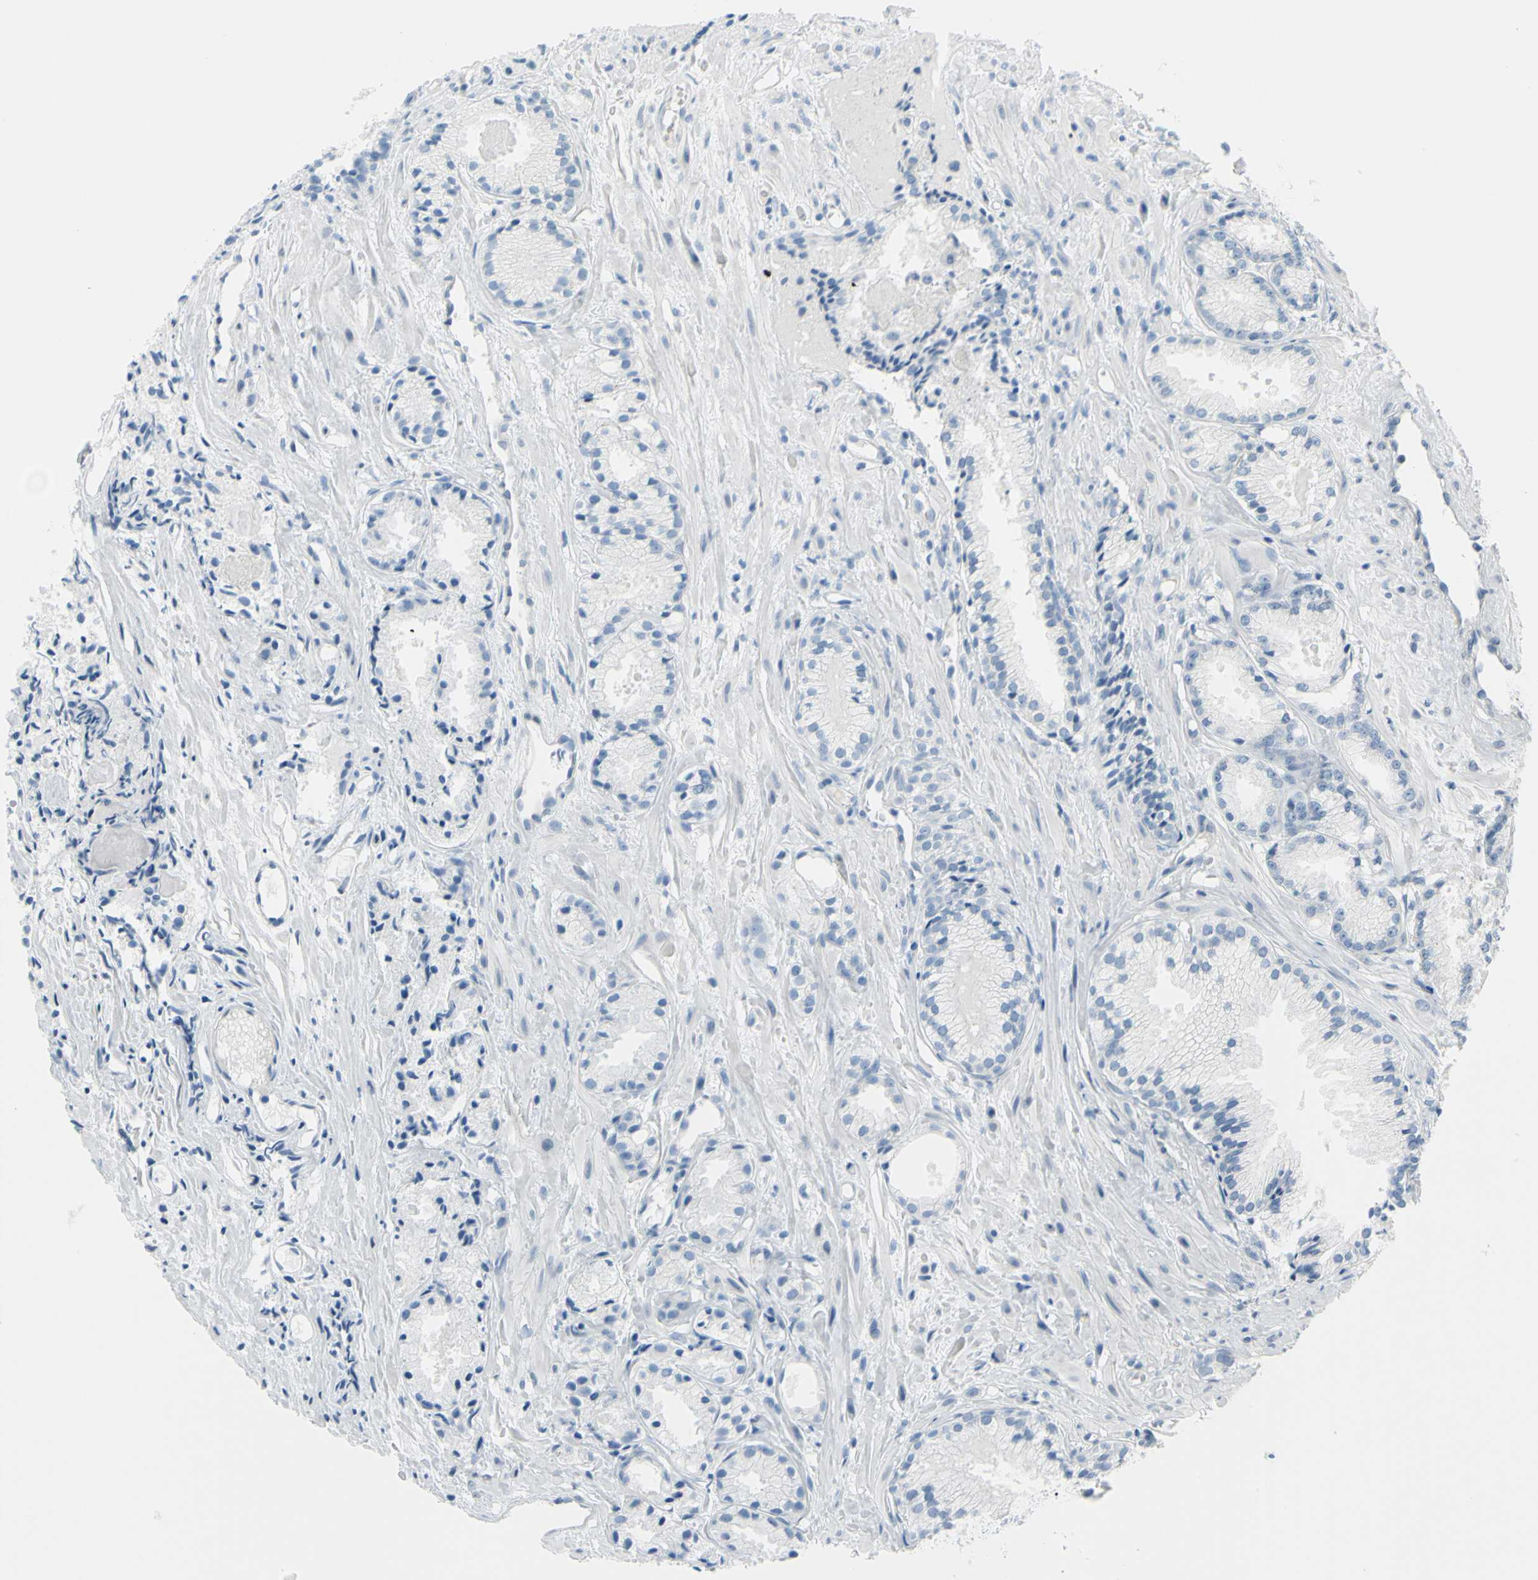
{"staining": {"intensity": "negative", "quantity": "none", "location": "none"}, "tissue": "prostate cancer", "cell_type": "Tumor cells", "image_type": "cancer", "snomed": [{"axis": "morphology", "description": "Adenocarcinoma, Low grade"}, {"axis": "topography", "description": "Prostate"}], "caption": "Immunohistochemistry (IHC) of prostate cancer reveals no expression in tumor cells.", "gene": "DCT", "patient": {"sex": "male", "age": 72}}